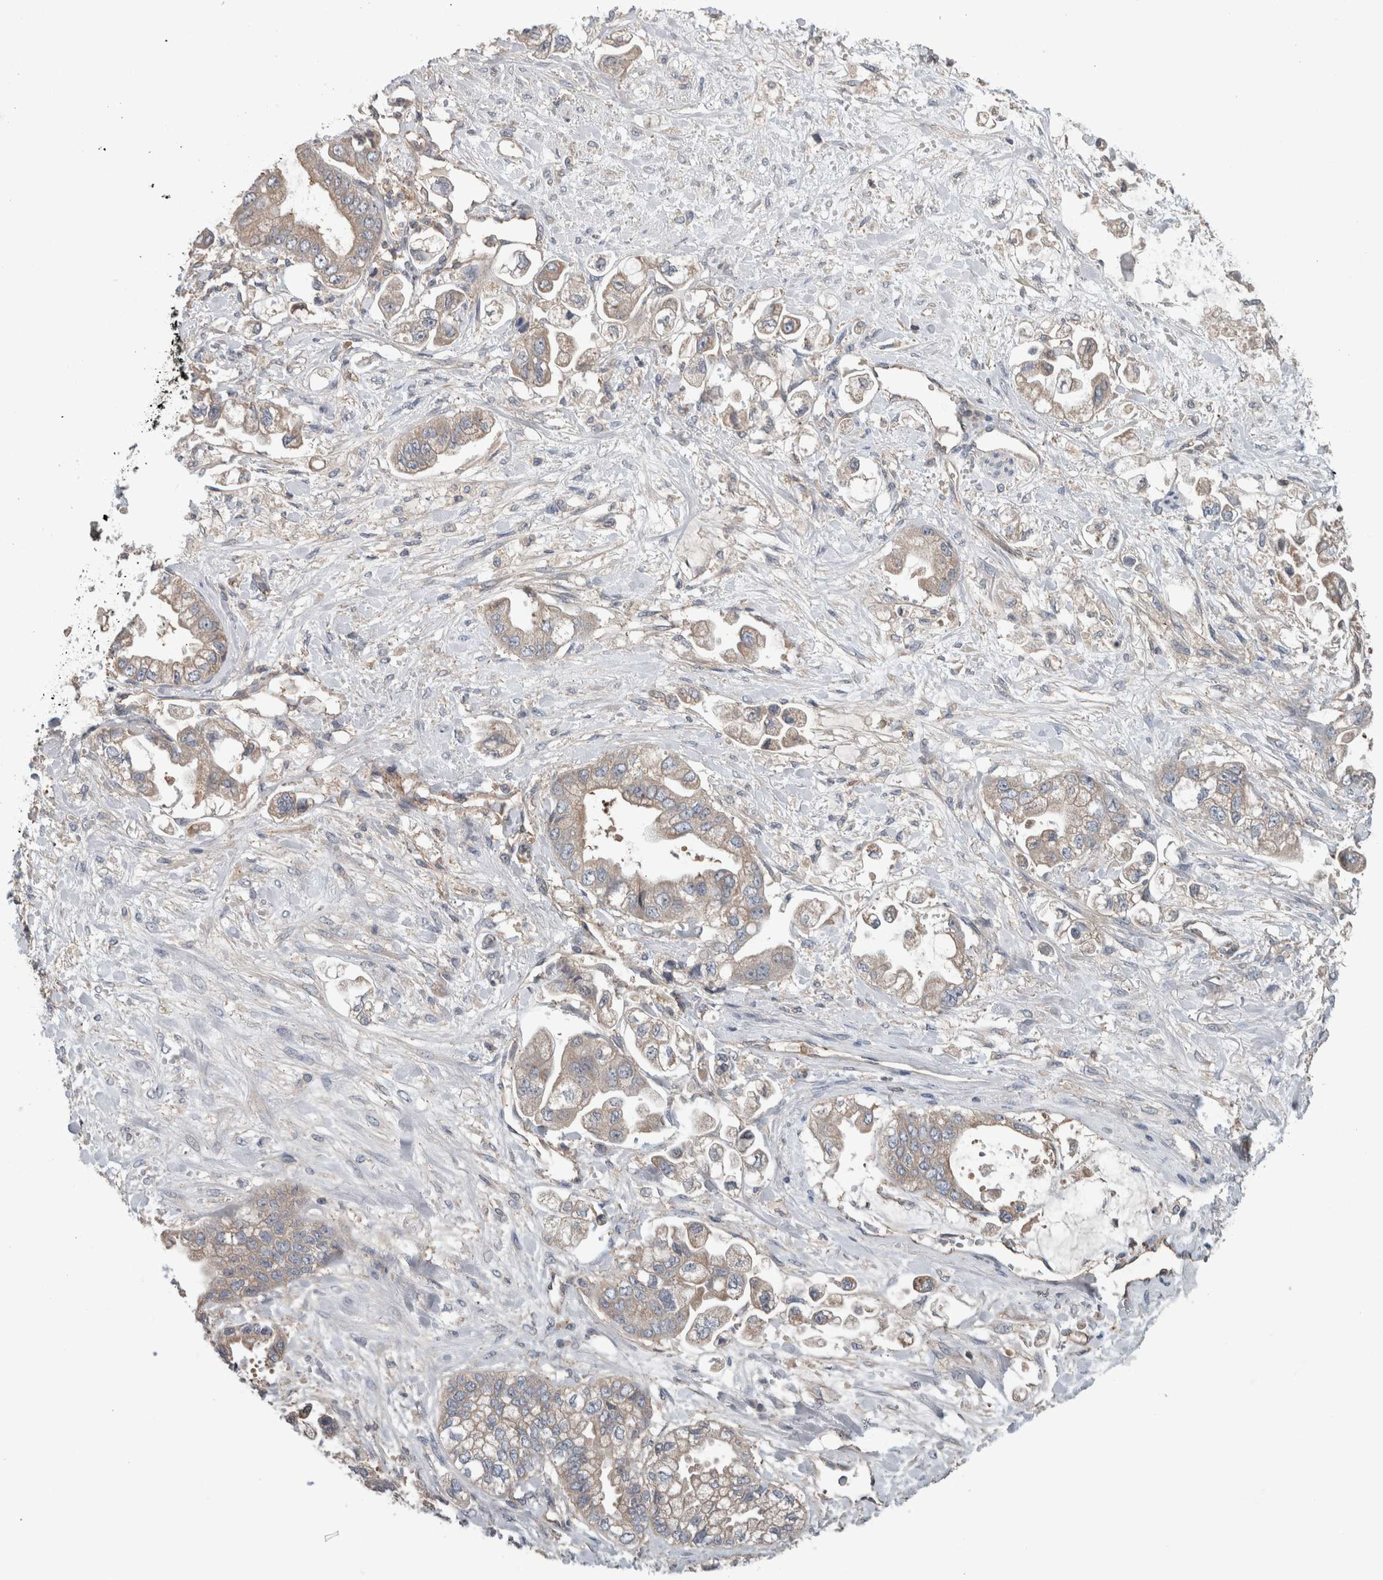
{"staining": {"intensity": "negative", "quantity": "none", "location": "none"}, "tissue": "stomach cancer", "cell_type": "Tumor cells", "image_type": "cancer", "snomed": [{"axis": "morphology", "description": "Adenocarcinoma, NOS"}, {"axis": "topography", "description": "Stomach"}], "caption": "A high-resolution micrograph shows immunohistochemistry (IHC) staining of stomach cancer, which demonstrates no significant expression in tumor cells.", "gene": "TARBP1", "patient": {"sex": "male", "age": 62}}